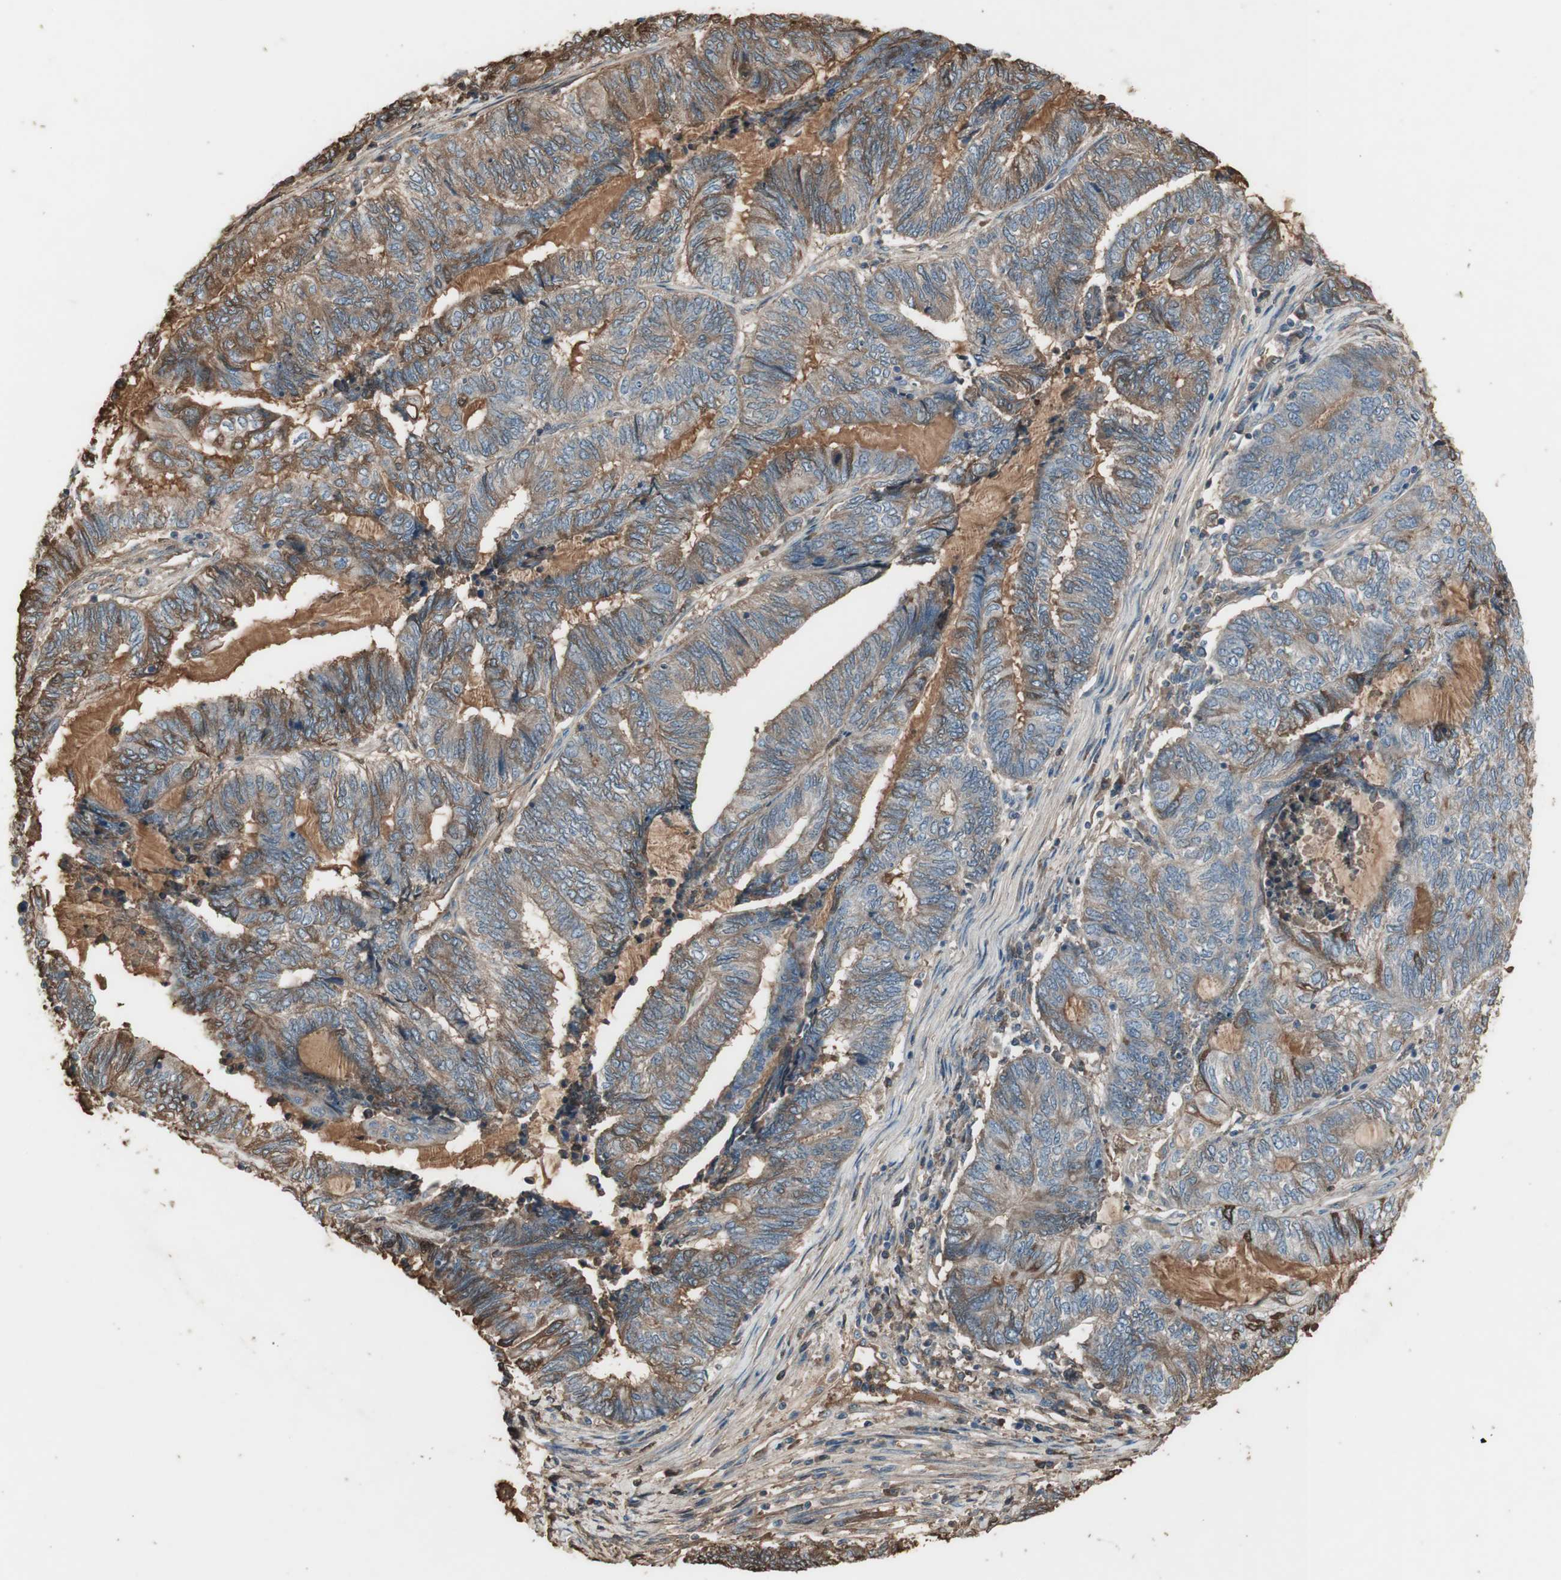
{"staining": {"intensity": "weak", "quantity": "25%-75%", "location": "cytoplasmic/membranous"}, "tissue": "endometrial cancer", "cell_type": "Tumor cells", "image_type": "cancer", "snomed": [{"axis": "morphology", "description": "Adenocarcinoma, NOS"}, {"axis": "topography", "description": "Uterus"}, {"axis": "topography", "description": "Endometrium"}], "caption": "Brown immunohistochemical staining in endometrial adenocarcinoma shows weak cytoplasmic/membranous positivity in about 25%-75% of tumor cells.", "gene": "MMP14", "patient": {"sex": "female", "age": 70}}